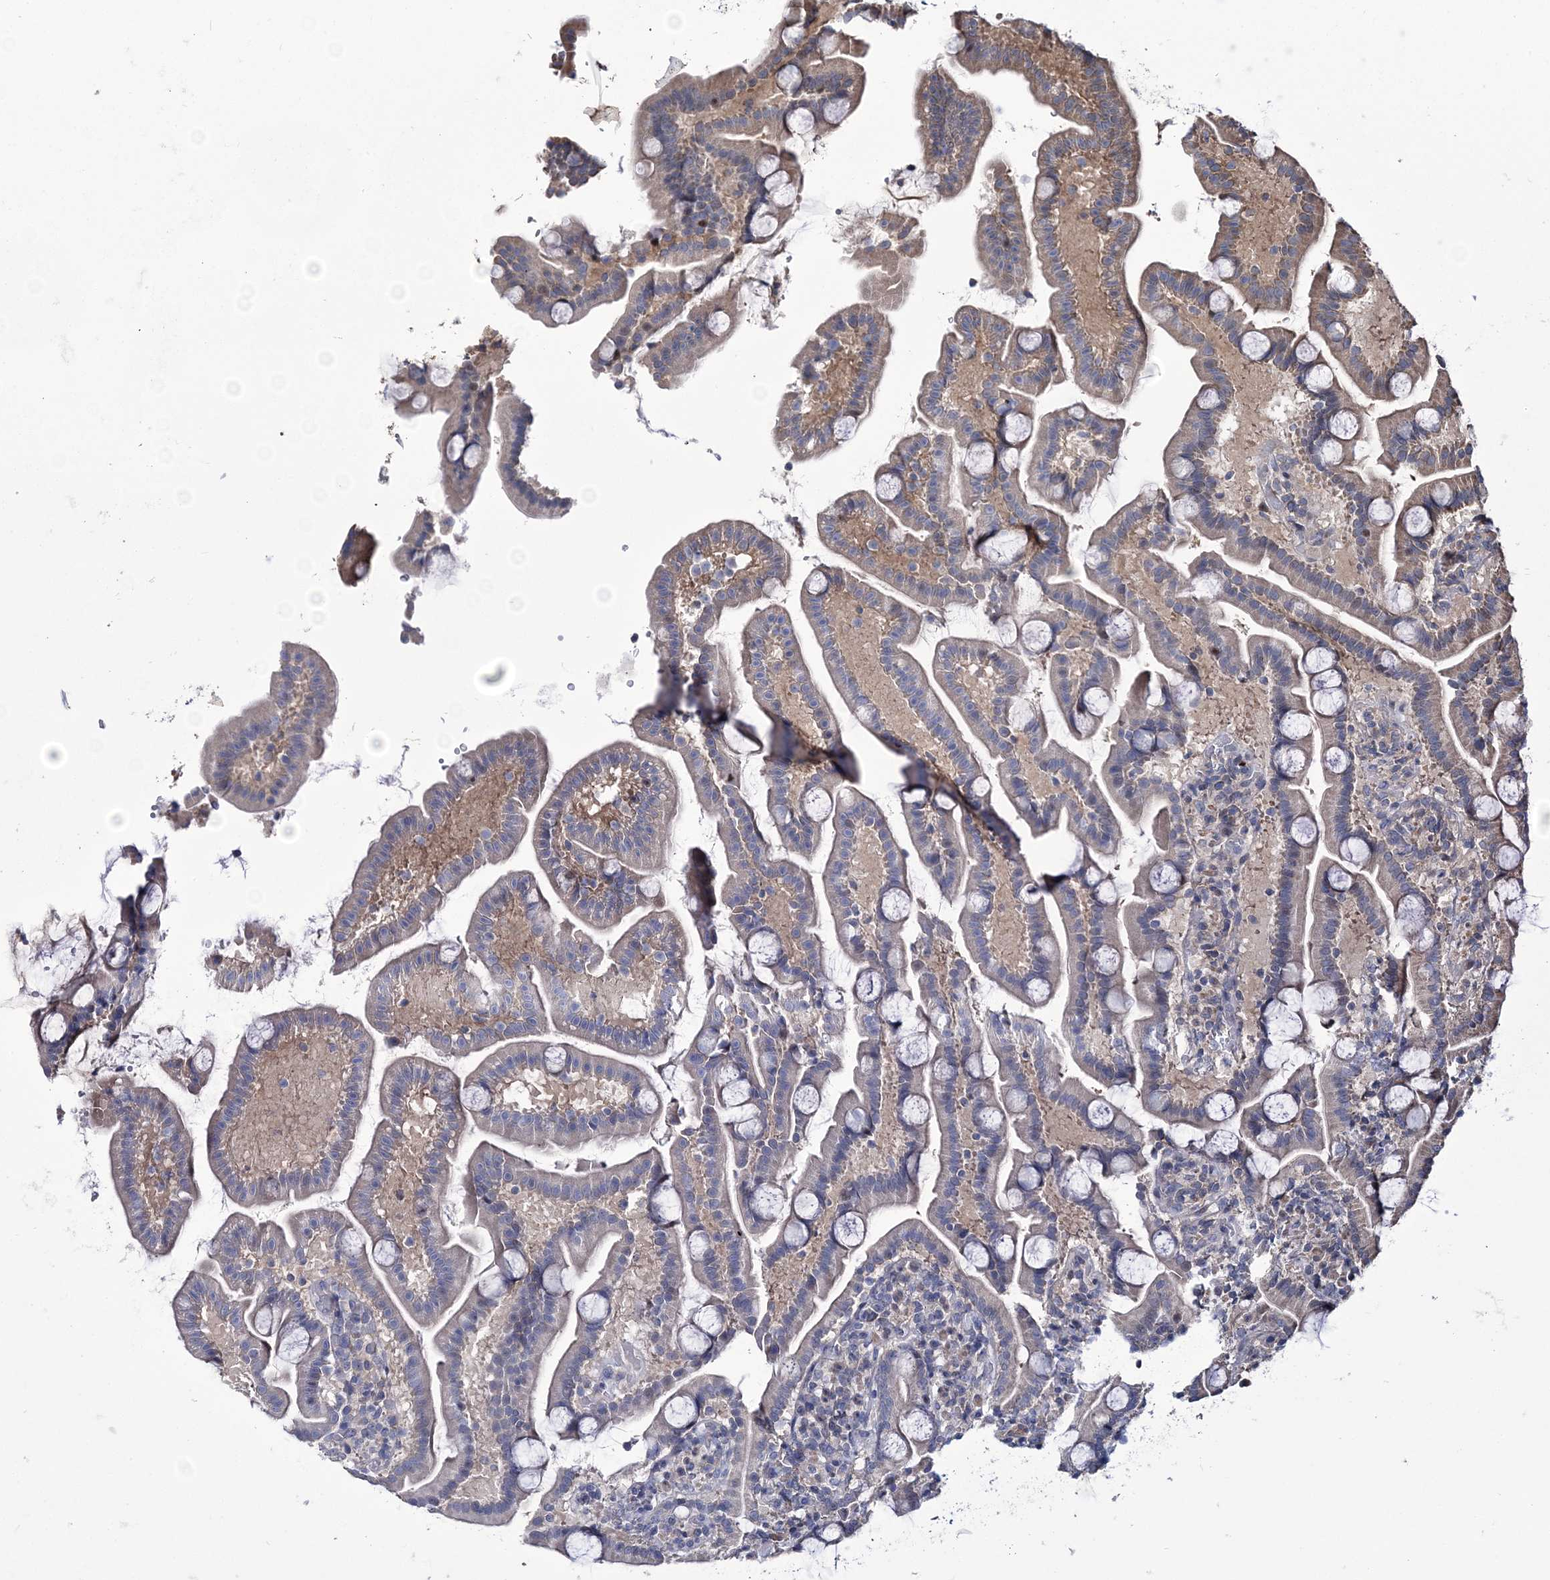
{"staining": {"intensity": "weak", "quantity": "<25%", "location": "cytoplasmic/membranous"}, "tissue": "duodenum", "cell_type": "Glandular cells", "image_type": "normal", "snomed": [{"axis": "morphology", "description": "Normal tissue, NOS"}, {"axis": "topography", "description": "Duodenum"}], "caption": "Benign duodenum was stained to show a protein in brown. There is no significant positivity in glandular cells. (Immunohistochemistry (ihc), brightfield microscopy, high magnification).", "gene": "PPP2R2B", "patient": {"sex": "male", "age": 55}}